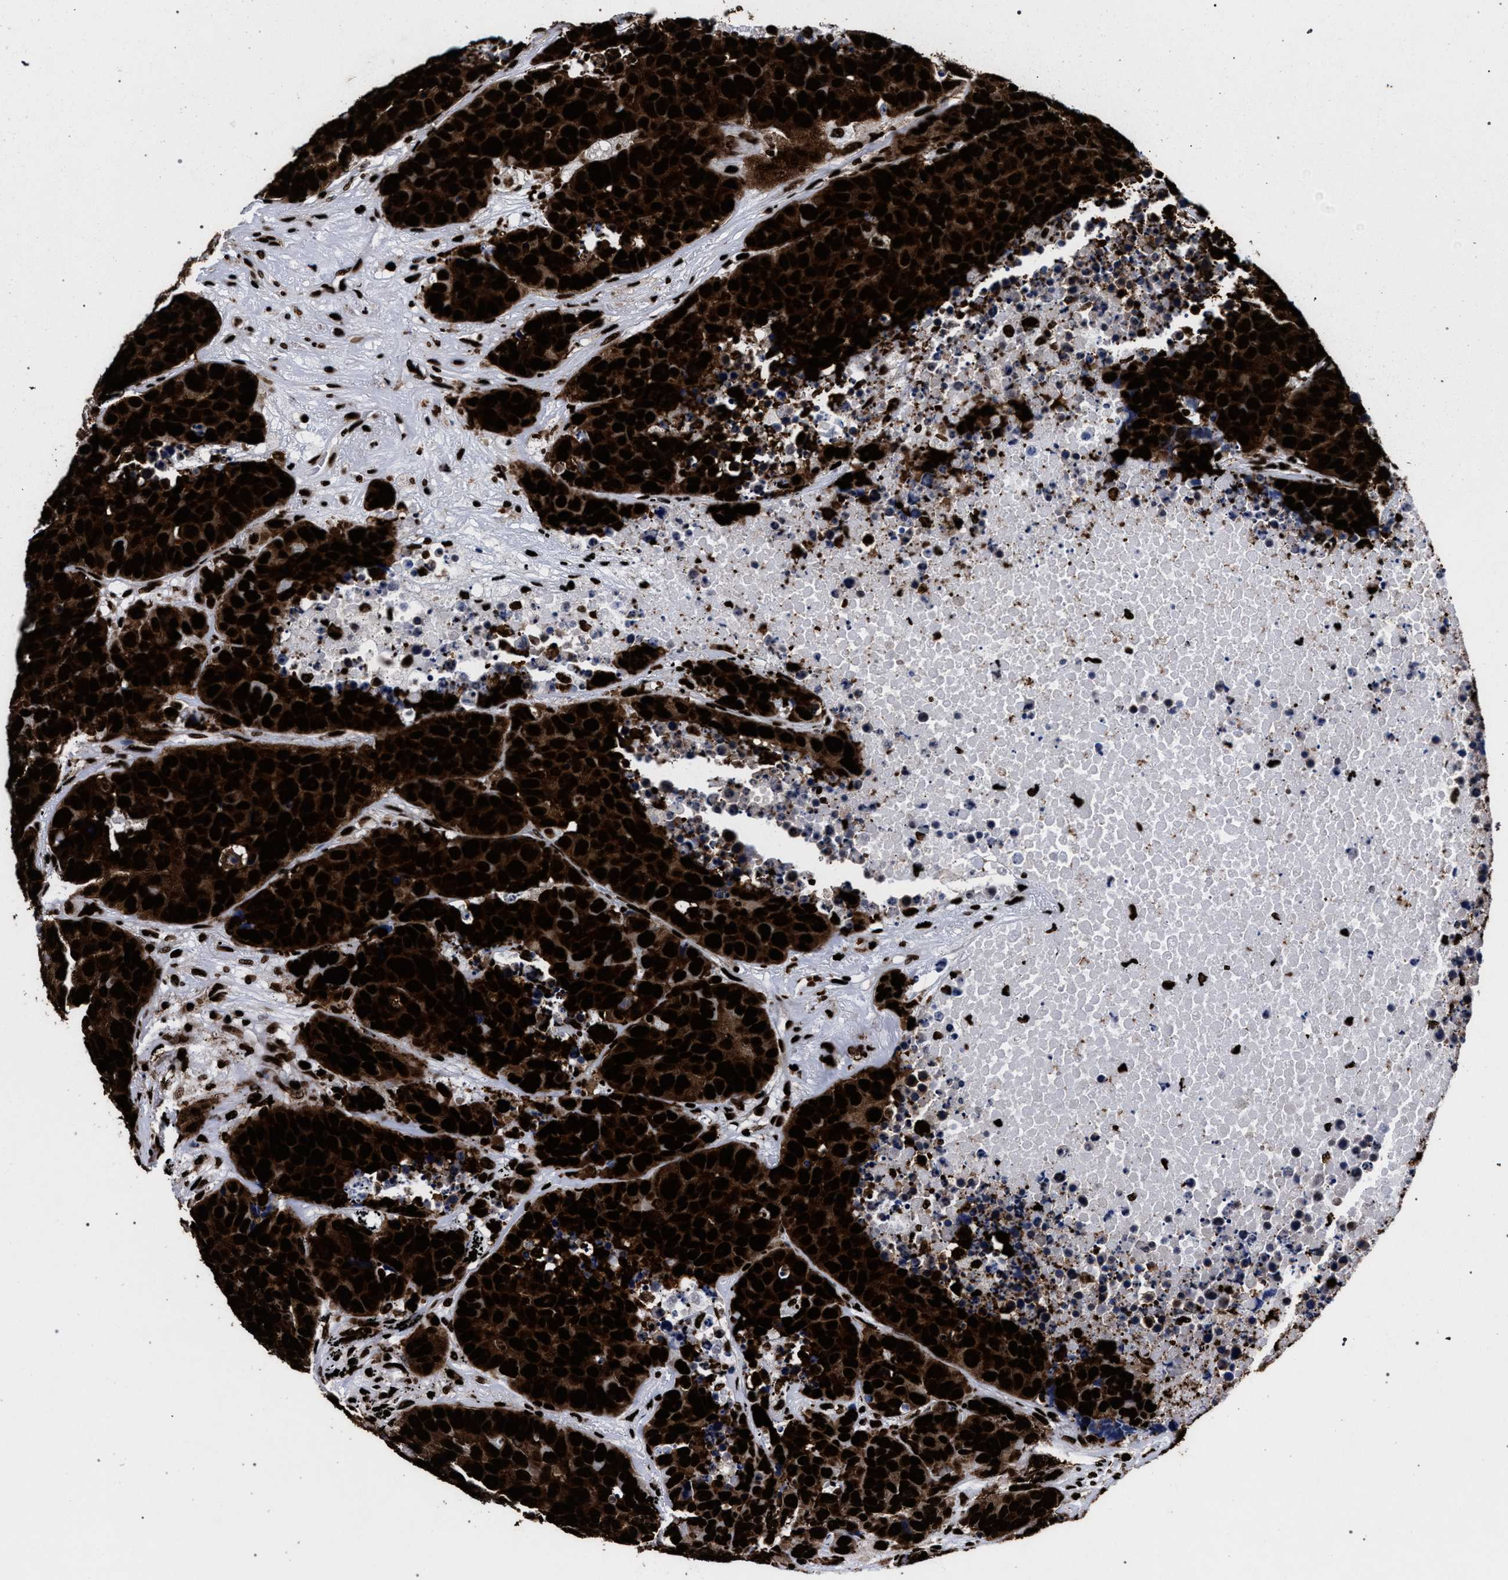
{"staining": {"intensity": "strong", "quantity": ">75%", "location": "cytoplasmic/membranous,nuclear"}, "tissue": "carcinoid", "cell_type": "Tumor cells", "image_type": "cancer", "snomed": [{"axis": "morphology", "description": "Carcinoid, malignant, NOS"}, {"axis": "topography", "description": "Lung"}], "caption": "This is an image of IHC staining of carcinoid (malignant), which shows strong positivity in the cytoplasmic/membranous and nuclear of tumor cells.", "gene": "HNRNPA1", "patient": {"sex": "male", "age": 60}}